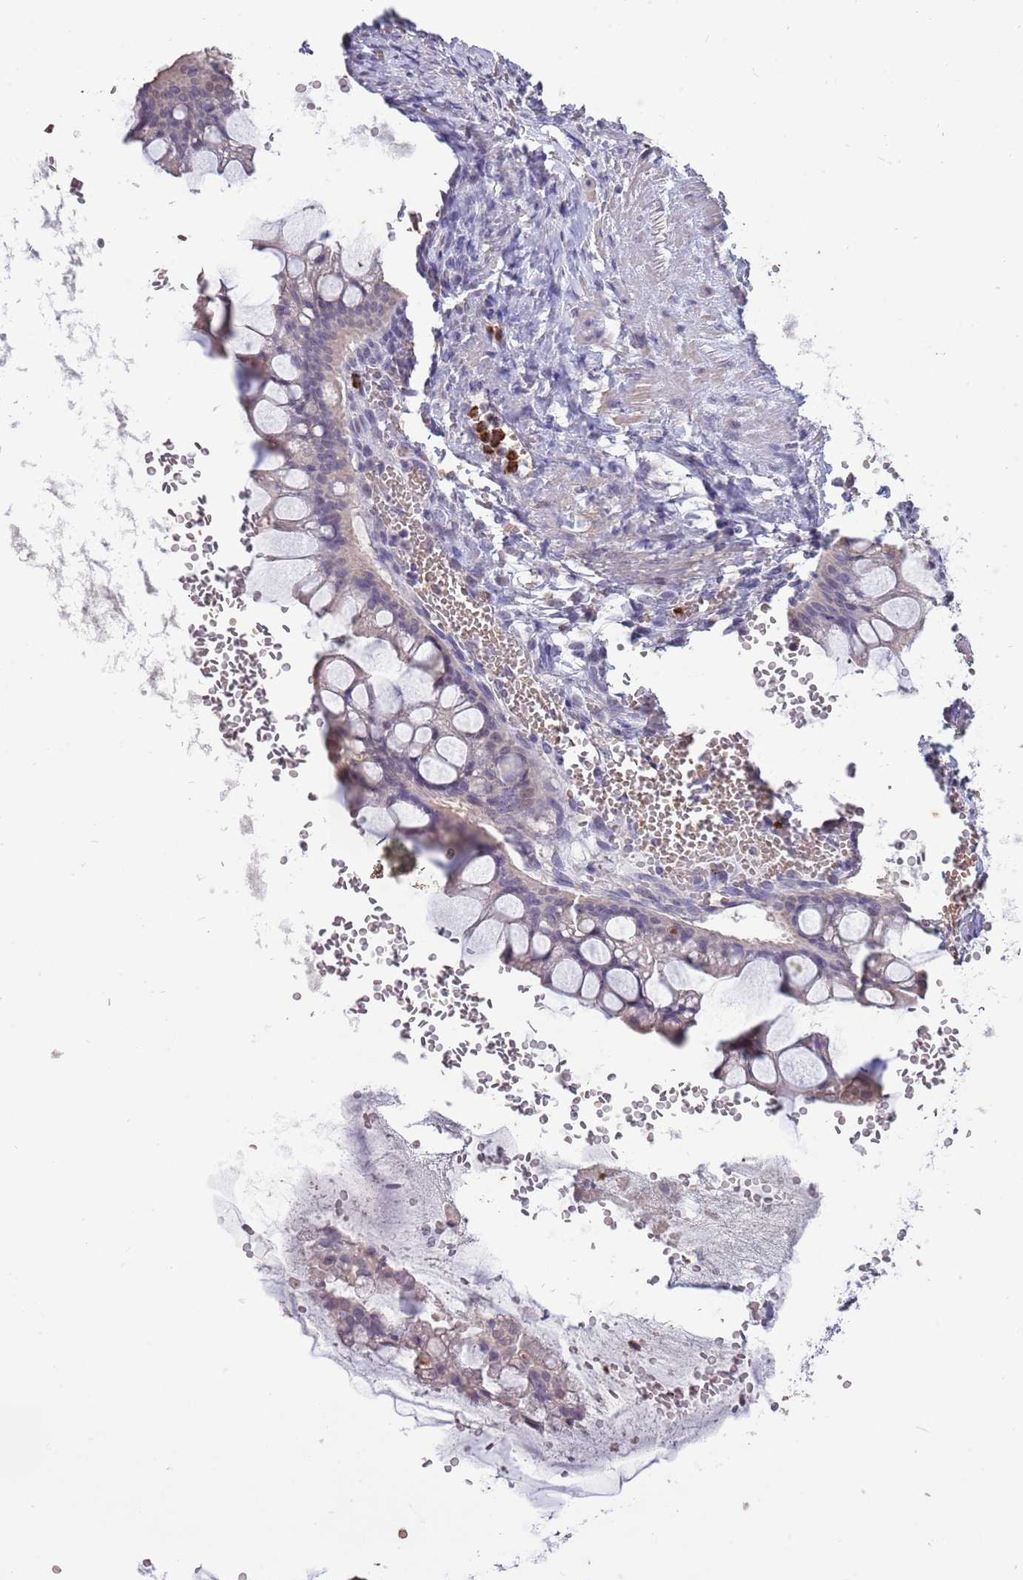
{"staining": {"intensity": "negative", "quantity": "none", "location": "none"}, "tissue": "ovarian cancer", "cell_type": "Tumor cells", "image_type": "cancer", "snomed": [{"axis": "morphology", "description": "Cystadenocarcinoma, mucinous, NOS"}, {"axis": "topography", "description": "Ovary"}], "caption": "Tumor cells show no significant positivity in ovarian mucinous cystadenocarcinoma. (DAB immunohistochemistry (IHC) visualized using brightfield microscopy, high magnification).", "gene": "P2RY13", "patient": {"sex": "female", "age": 73}}